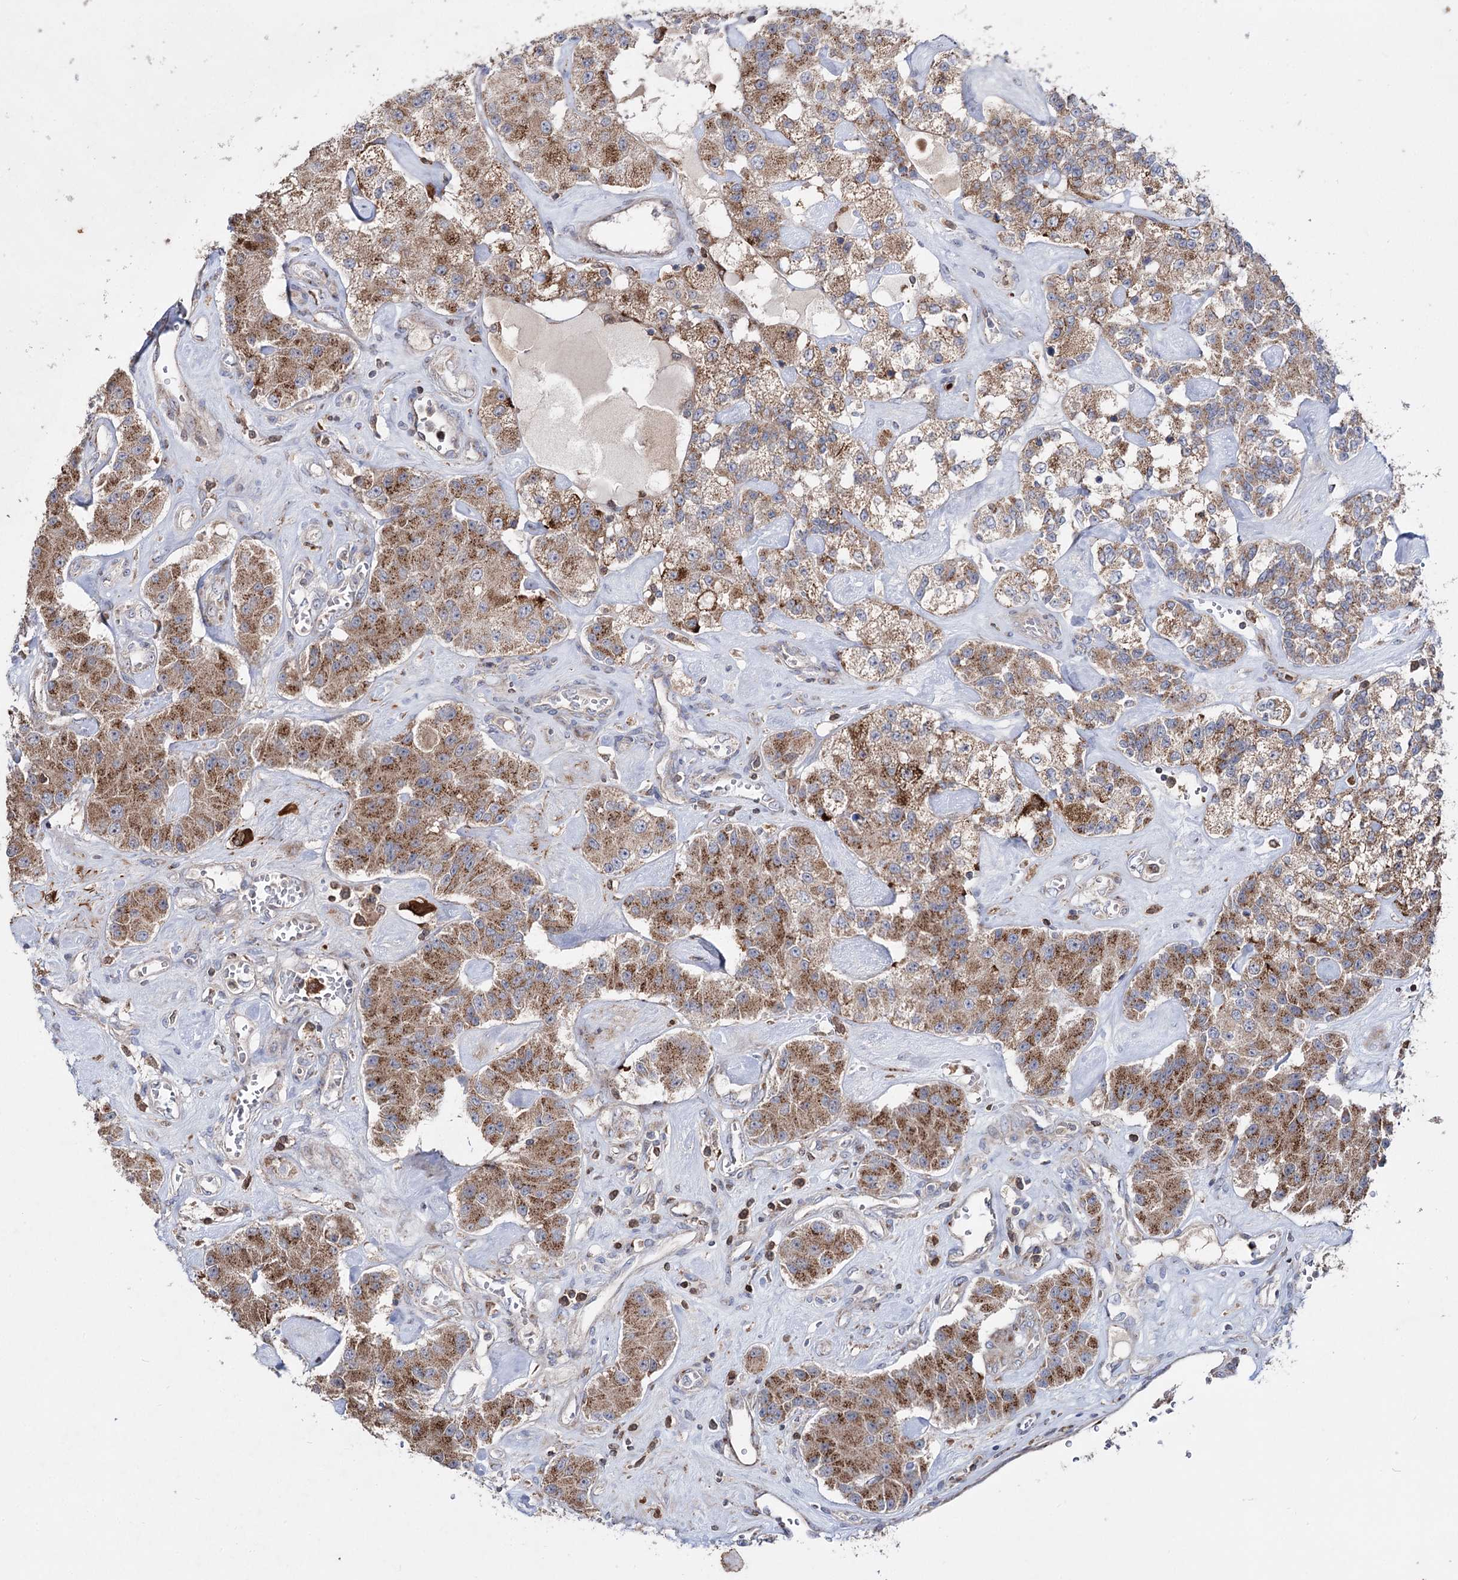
{"staining": {"intensity": "moderate", "quantity": ">75%", "location": "cytoplasmic/membranous"}, "tissue": "carcinoid", "cell_type": "Tumor cells", "image_type": "cancer", "snomed": [{"axis": "morphology", "description": "Carcinoid, malignant, NOS"}, {"axis": "topography", "description": "Pancreas"}], "caption": "DAB immunohistochemical staining of human malignant carcinoid displays moderate cytoplasmic/membranous protein positivity in about >75% of tumor cells. (DAB IHC, brown staining for protein, blue staining for nuclei).", "gene": "ARHGAP20", "patient": {"sex": "male", "age": 41}}